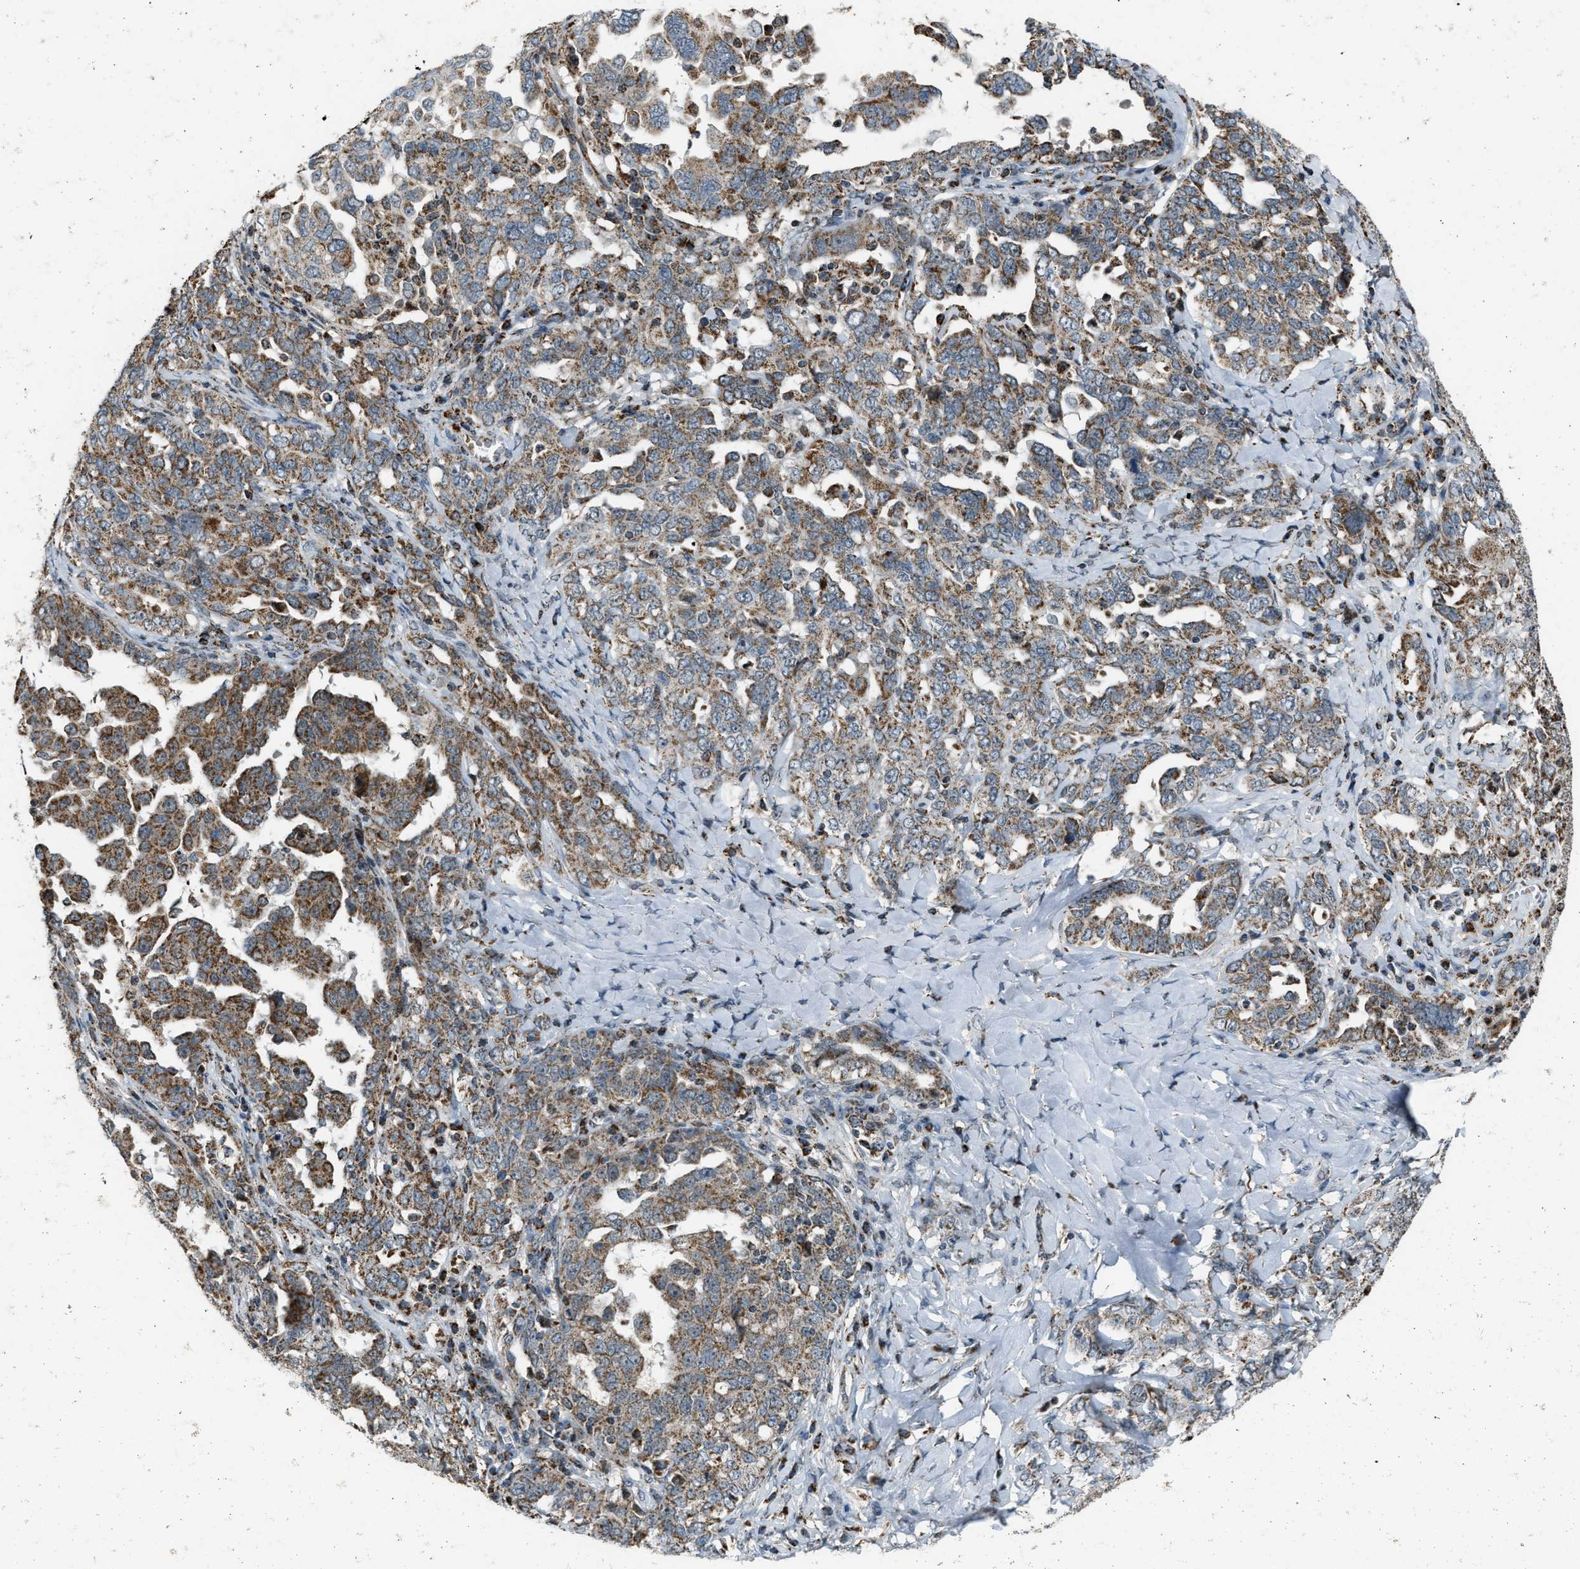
{"staining": {"intensity": "moderate", "quantity": ">75%", "location": "cytoplasmic/membranous"}, "tissue": "ovarian cancer", "cell_type": "Tumor cells", "image_type": "cancer", "snomed": [{"axis": "morphology", "description": "Carcinoma, endometroid"}, {"axis": "topography", "description": "Ovary"}], "caption": "A histopathology image showing moderate cytoplasmic/membranous positivity in about >75% of tumor cells in endometroid carcinoma (ovarian), as visualized by brown immunohistochemical staining.", "gene": "CHN2", "patient": {"sex": "female", "age": 62}}